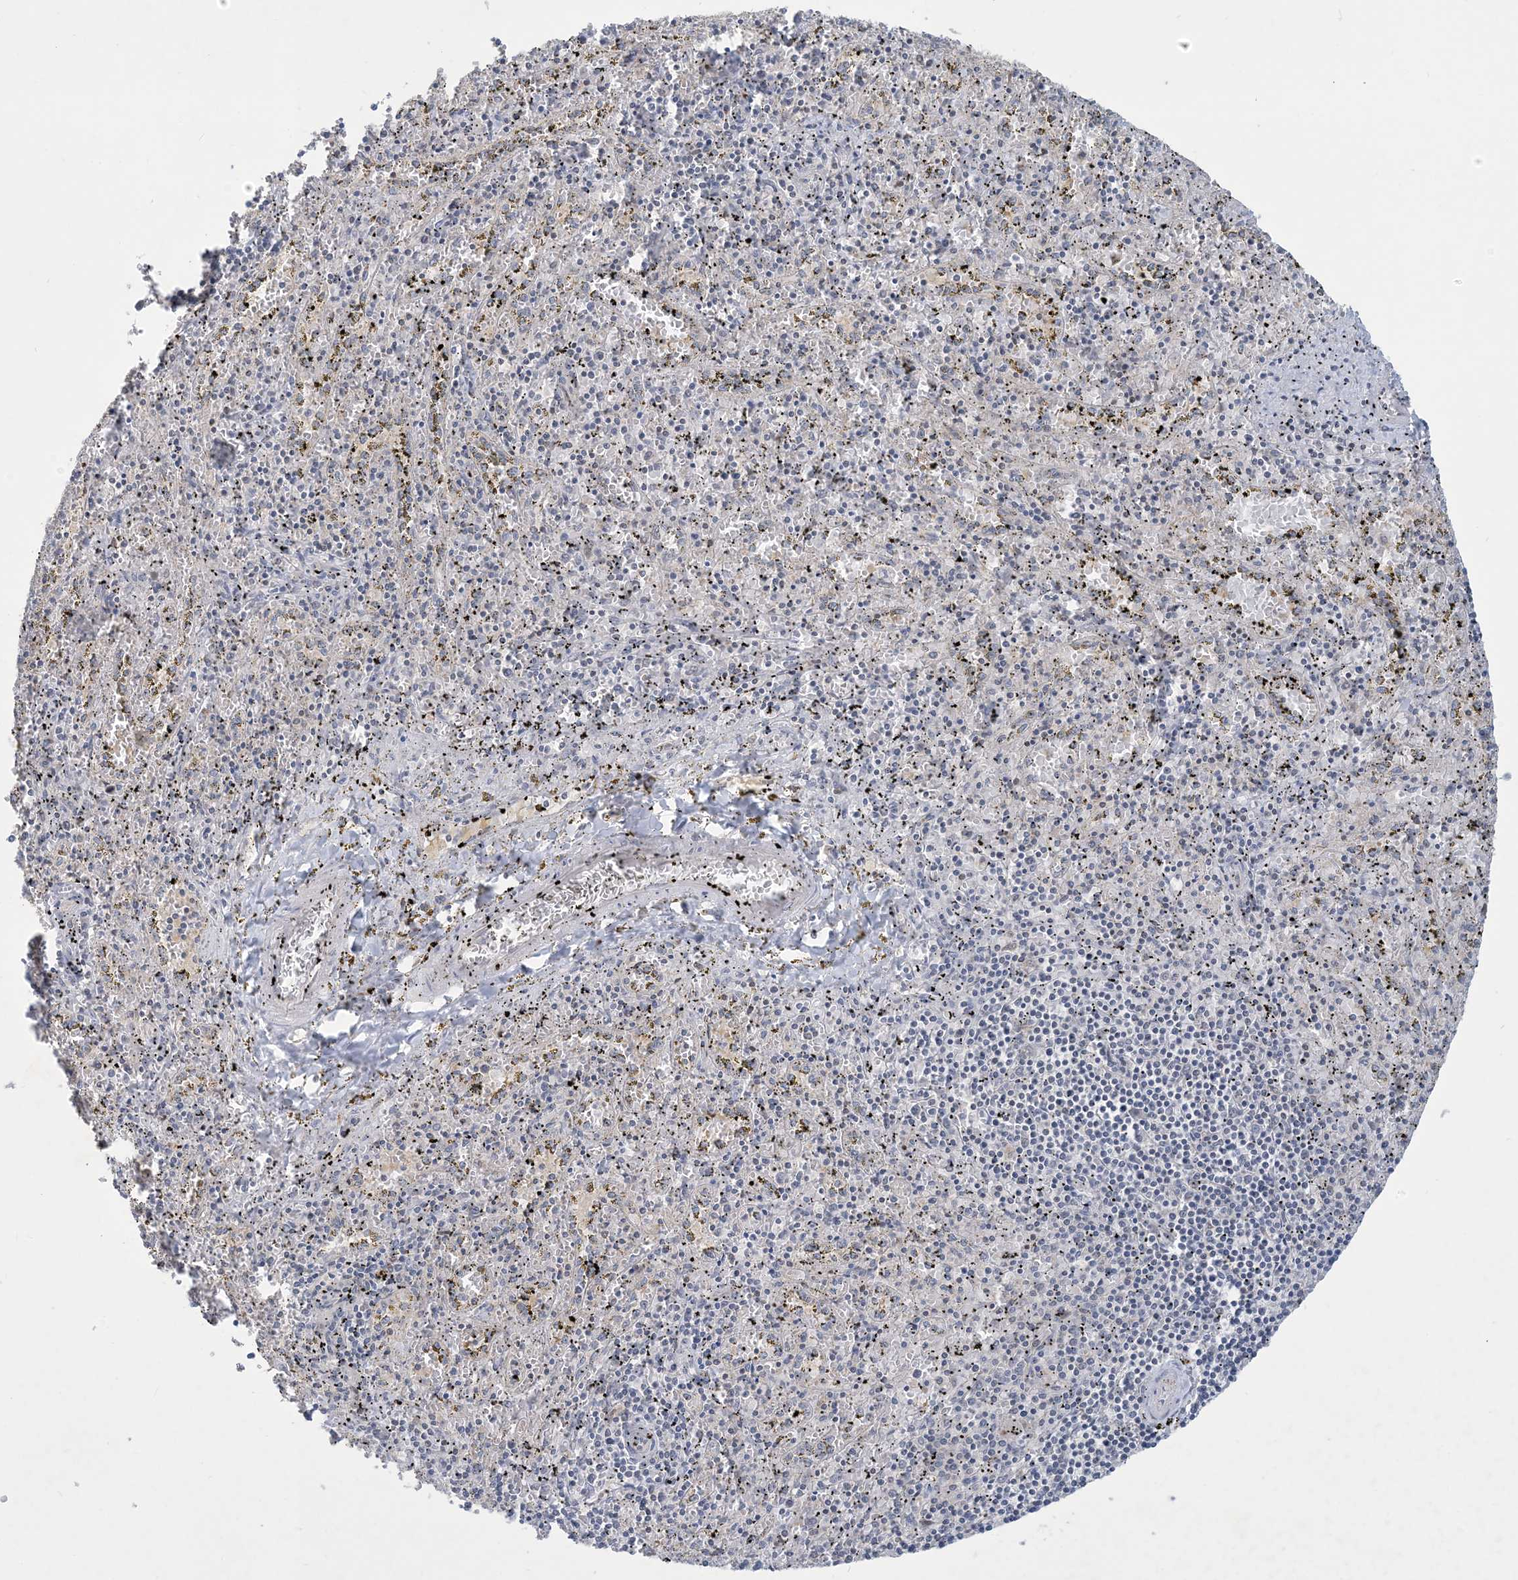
{"staining": {"intensity": "negative", "quantity": "none", "location": "none"}, "tissue": "spleen", "cell_type": "Cells in red pulp", "image_type": "normal", "snomed": [{"axis": "morphology", "description": "Normal tissue, NOS"}, {"axis": "topography", "description": "Spleen"}], "caption": "The image demonstrates no staining of cells in red pulp in normal spleen.", "gene": "CCDC14", "patient": {"sex": "male", "age": 11}}